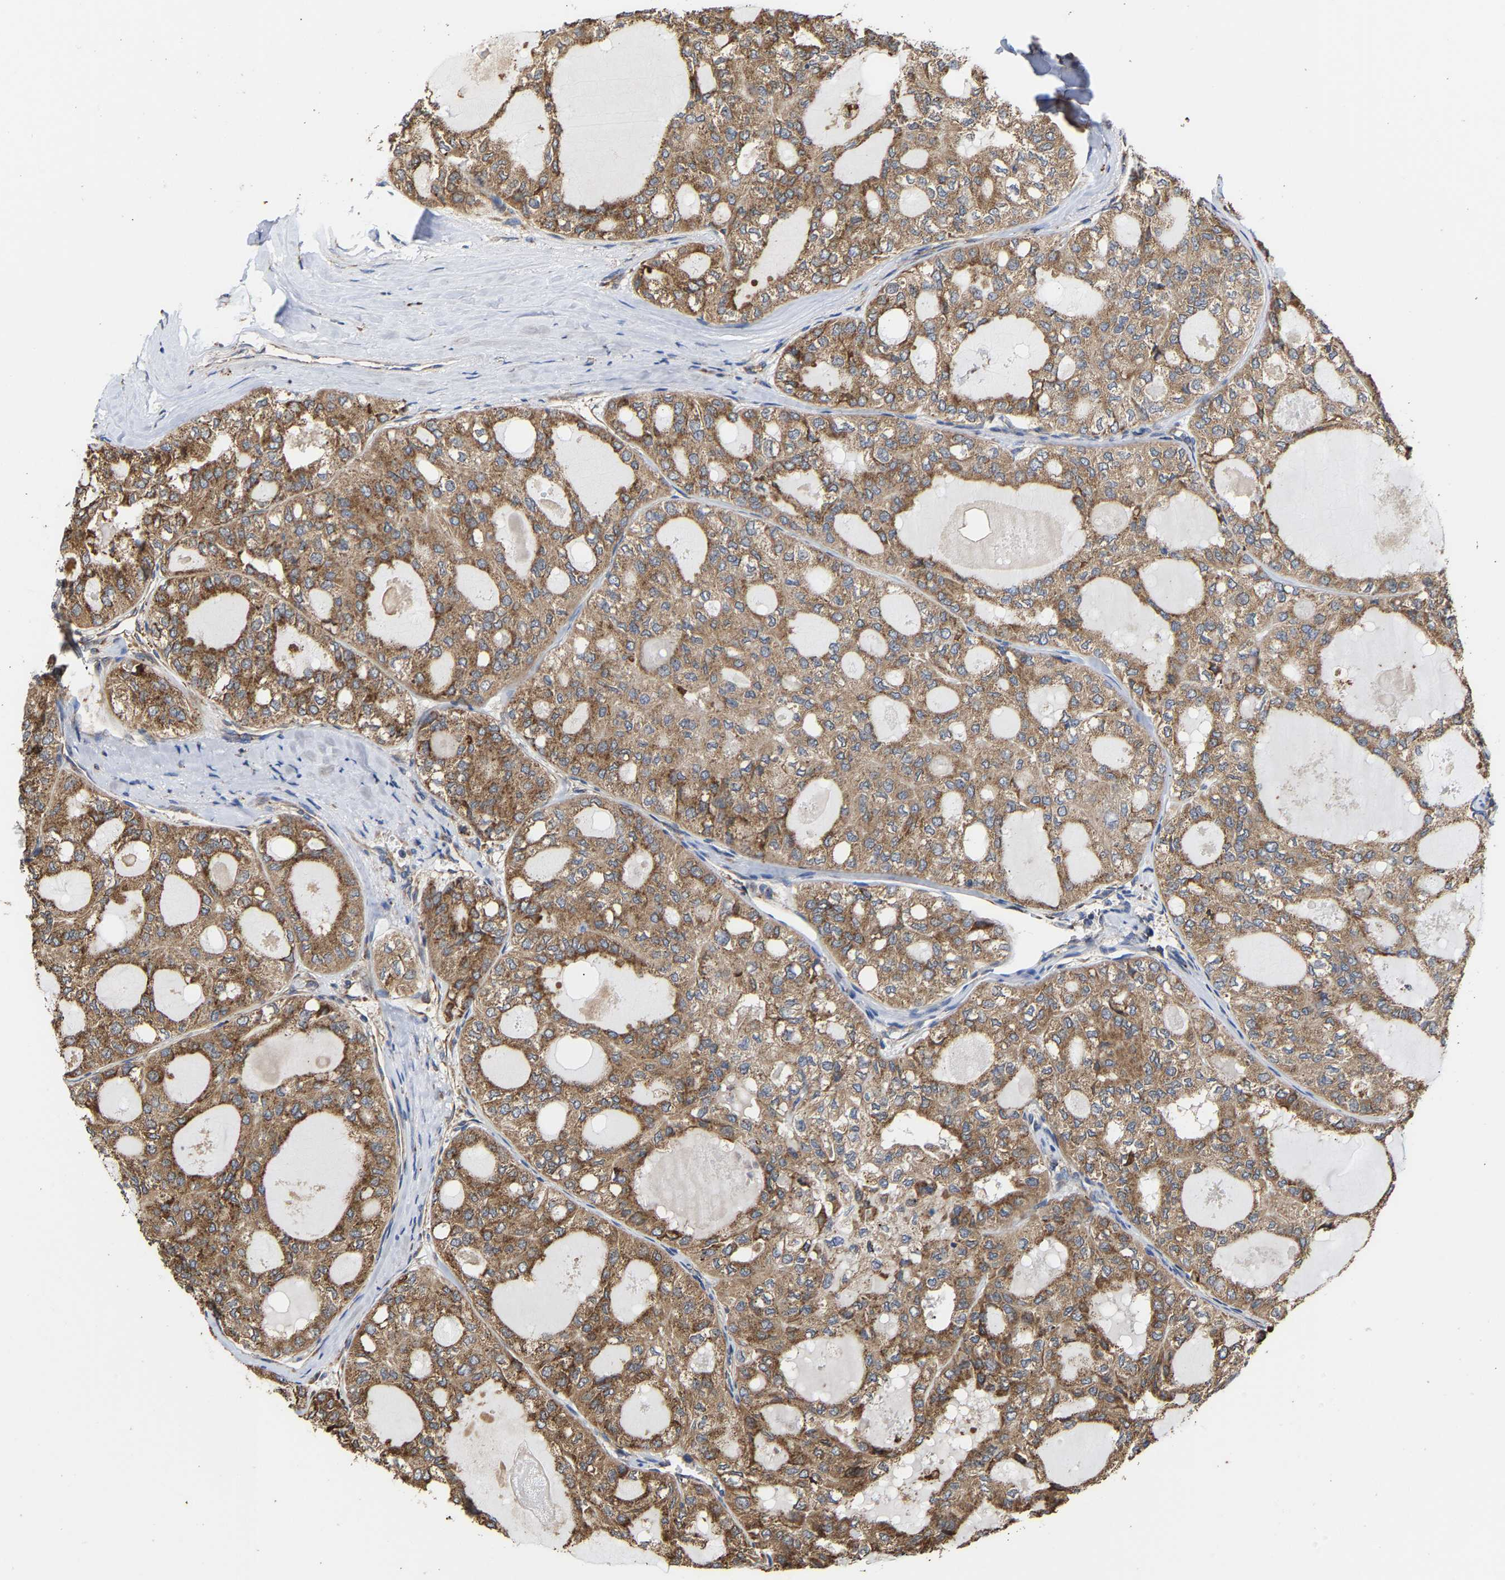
{"staining": {"intensity": "moderate", "quantity": ">75%", "location": "cytoplasmic/membranous"}, "tissue": "thyroid cancer", "cell_type": "Tumor cells", "image_type": "cancer", "snomed": [{"axis": "morphology", "description": "Follicular adenoma carcinoma, NOS"}, {"axis": "topography", "description": "Thyroid gland"}], "caption": "Moderate cytoplasmic/membranous positivity is appreciated in approximately >75% of tumor cells in thyroid follicular adenoma carcinoma. (brown staining indicates protein expression, while blue staining denotes nuclei).", "gene": "ARAP1", "patient": {"sex": "male", "age": 75}}